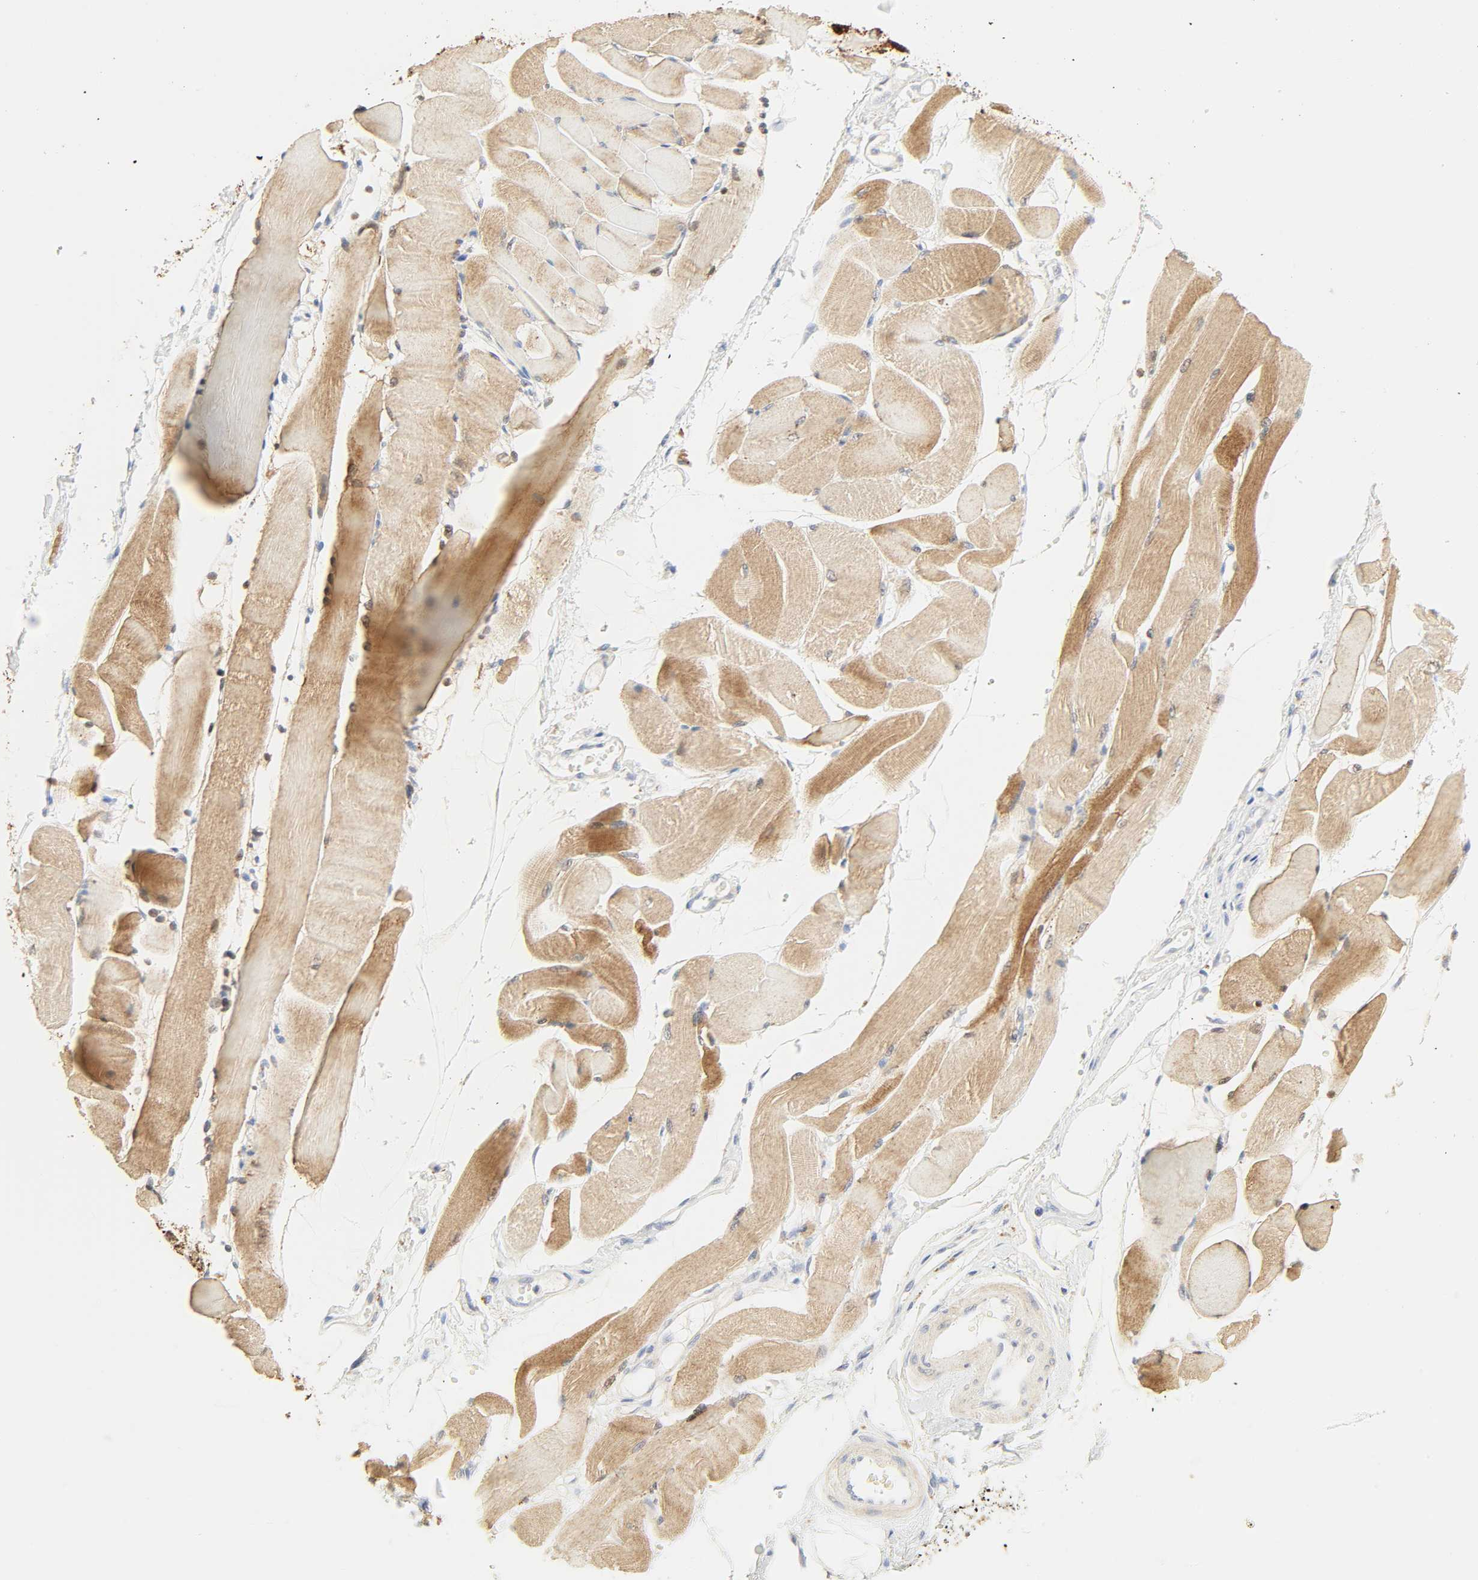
{"staining": {"intensity": "moderate", "quantity": ">75%", "location": "cytoplasmic/membranous"}, "tissue": "skeletal muscle", "cell_type": "Myocytes", "image_type": "normal", "snomed": [{"axis": "morphology", "description": "Normal tissue, NOS"}, {"axis": "topography", "description": "Skeletal muscle"}, {"axis": "topography", "description": "Peripheral nerve tissue"}], "caption": "A micrograph of human skeletal muscle stained for a protein exhibits moderate cytoplasmic/membranous brown staining in myocytes.", "gene": "CAMK2A", "patient": {"sex": "female", "age": 84}}